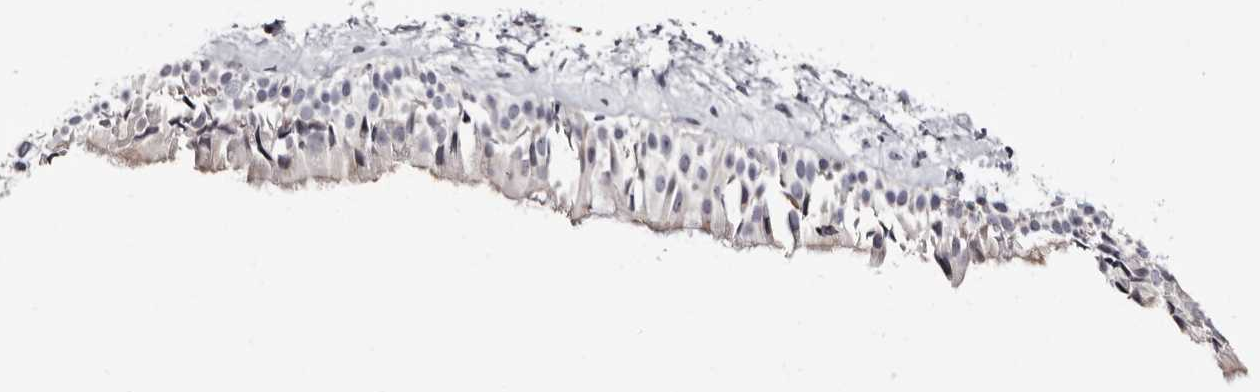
{"staining": {"intensity": "negative", "quantity": "none", "location": "none"}, "tissue": "nasopharynx", "cell_type": "Respiratory epithelial cells", "image_type": "normal", "snomed": [{"axis": "morphology", "description": "Normal tissue, NOS"}, {"axis": "topography", "description": "Nasopharynx"}], "caption": "A high-resolution micrograph shows immunohistochemistry (IHC) staining of benign nasopharynx, which demonstrates no significant staining in respiratory epithelial cells.", "gene": "BPGM", "patient": {"sex": "male", "age": 22}}